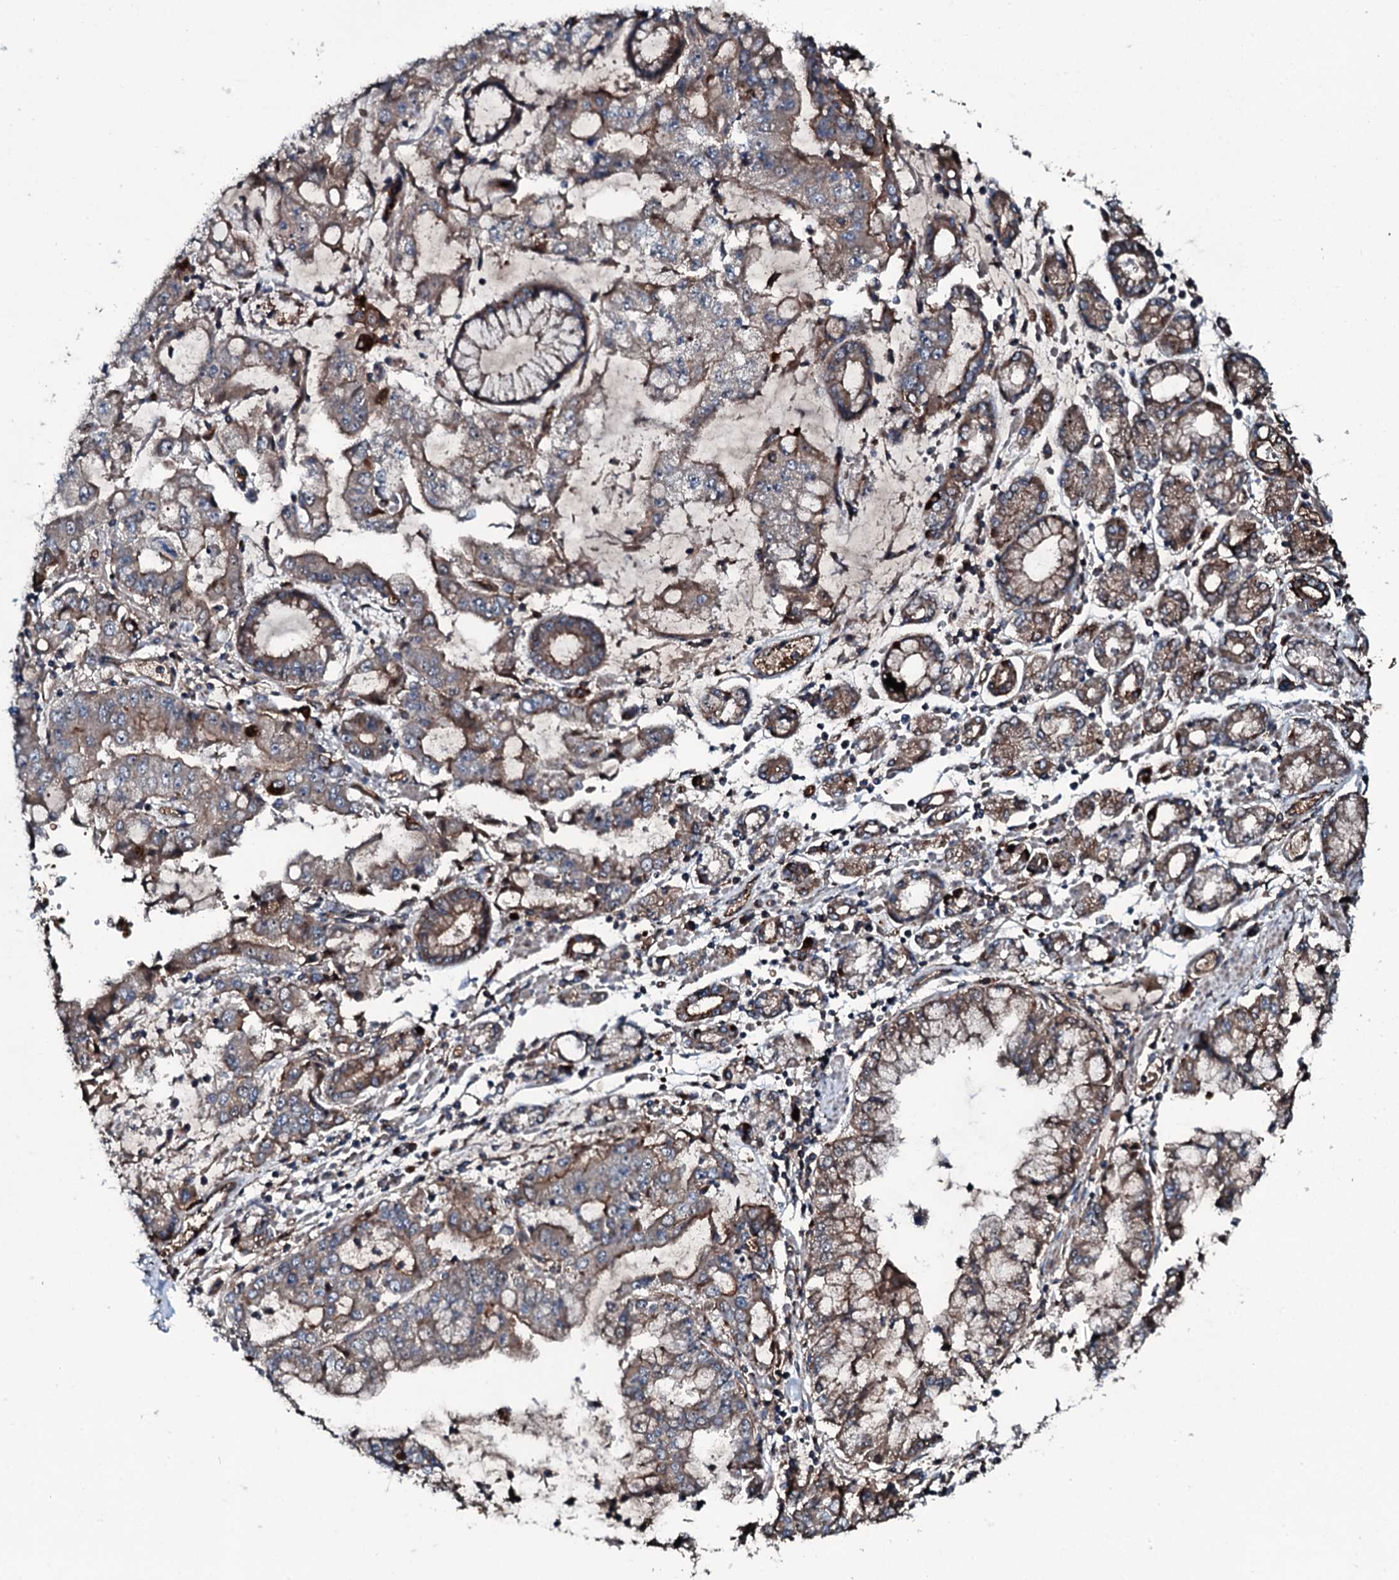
{"staining": {"intensity": "weak", "quantity": ">75%", "location": "cytoplasmic/membranous"}, "tissue": "stomach cancer", "cell_type": "Tumor cells", "image_type": "cancer", "snomed": [{"axis": "morphology", "description": "Adenocarcinoma, NOS"}, {"axis": "topography", "description": "Stomach"}], "caption": "There is low levels of weak cytoplasmic/membranous positivity in tumor cells of stomach cancer, as demonstrated by immunohistochemical staining (brown color).", "gene": "TRIM7", "patient": {"sex": "male", "age": 76}}